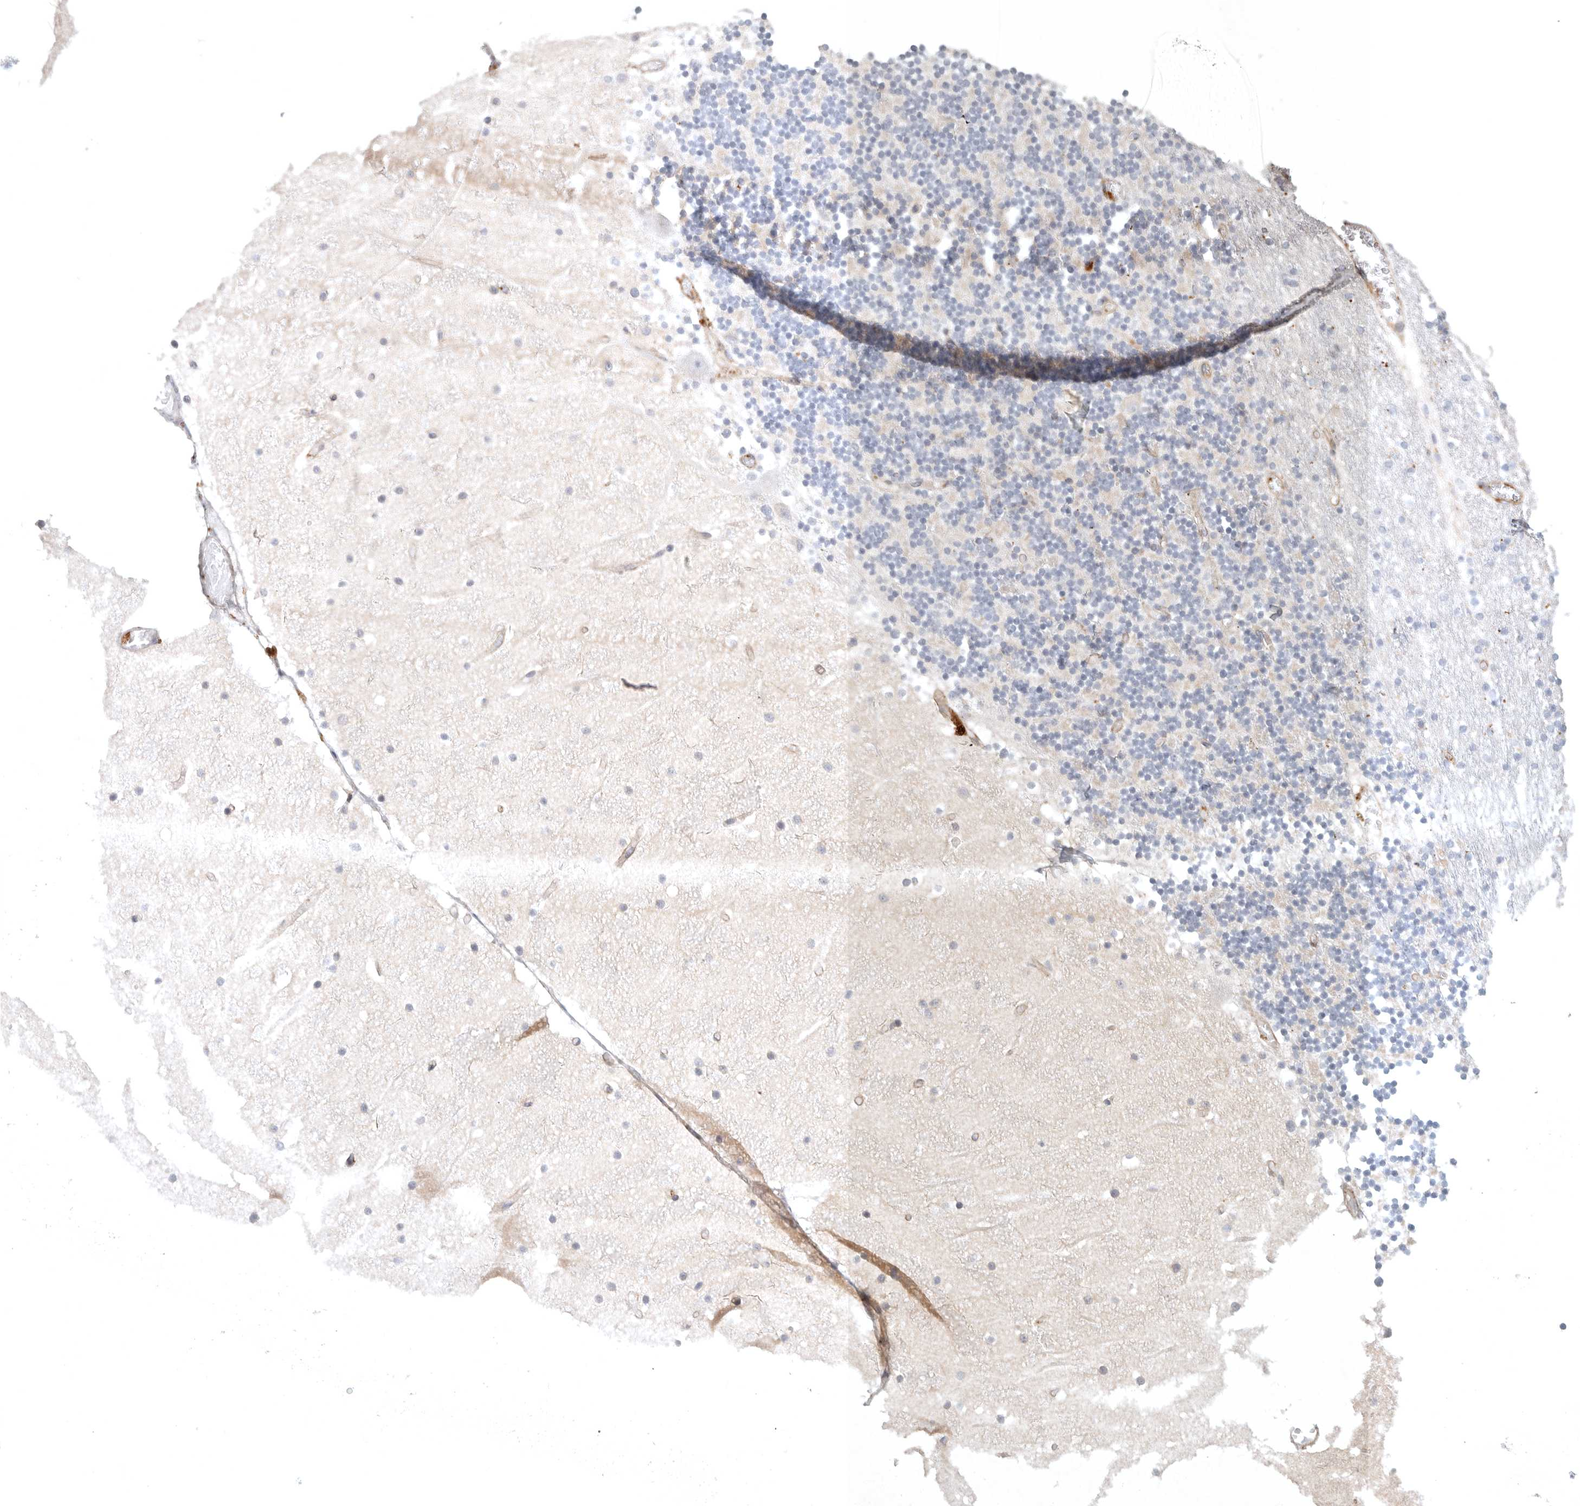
{"staining": {"intensity": "negative", "quantity": "none", "location": "none"}, "tissue": "cerebellum", "cell_type": "Cells in granular layer", "image_type": "normal", "snomed": [{"axis": "morphology", "description": "Normal tissue, NOS"}, {"axis": "topography", "description": "Cerebellum"}], "caption": "Immunohistochemistry (IHC) of unremarkable human cerebellum shows no staining in cells in granular layer.", "gene": "LONRF1", "patient": {"sex": "female", "age": 28}}